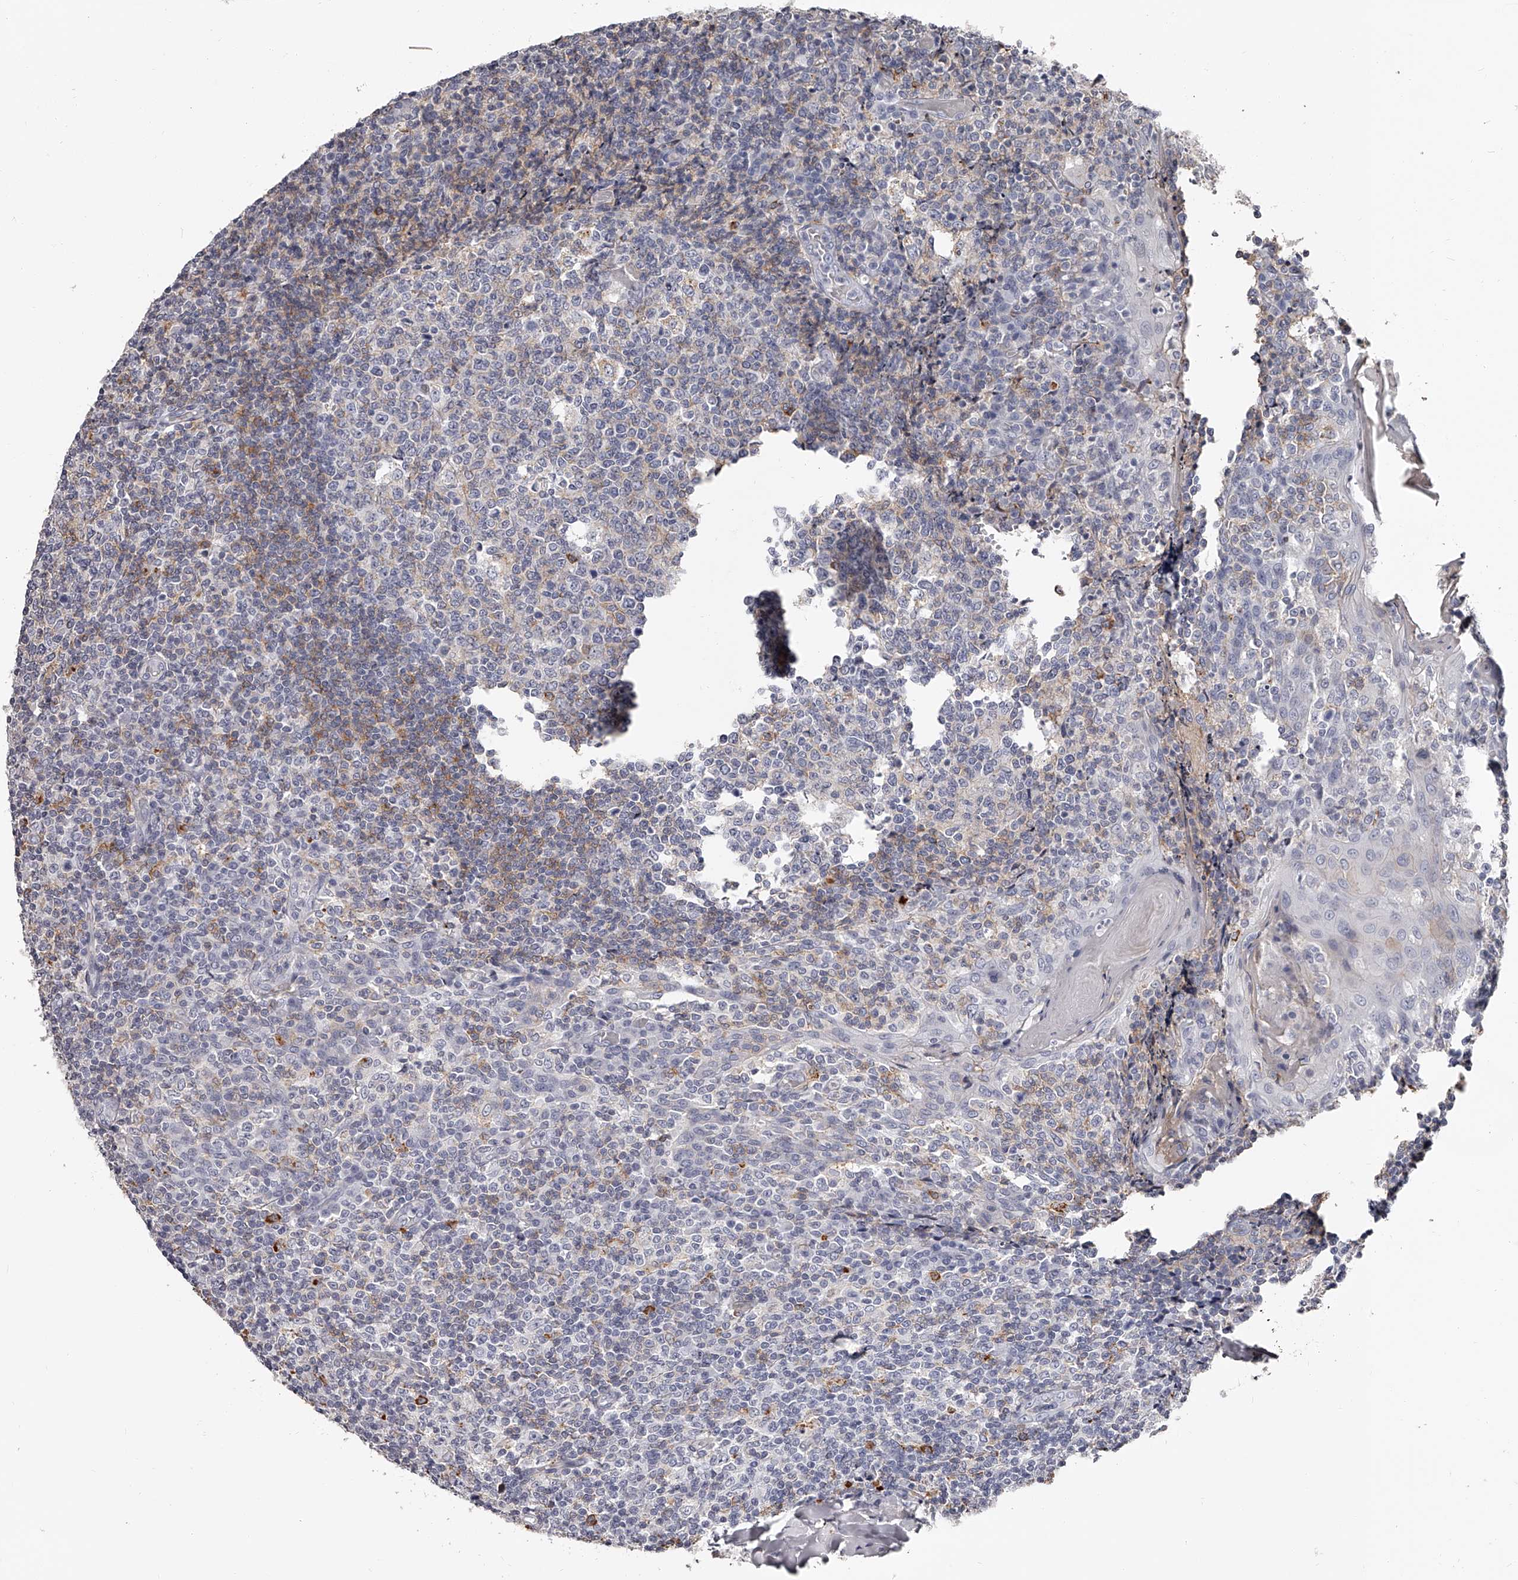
{"staining": {"intensity": "weak", "quantity": "<25%", "location": "cytoplasmic/membranous"}, "tissue": "tonsil", "cell_type": "Germinal center cells", "image_type": "normal", "snomed": [{"axis": "morphology", "description": "Normal tissue, NOS"}, {"axis": "topography", "description": "Tonsil"}], "caption": "The histopathology image displays no significant positivity in germinal center cells of tonsil. (DAB IHC visualized using brightfield microscopy, high magnification).", "gene": "PACSIN1", "patient": {"sex": "female", "age": 19}}